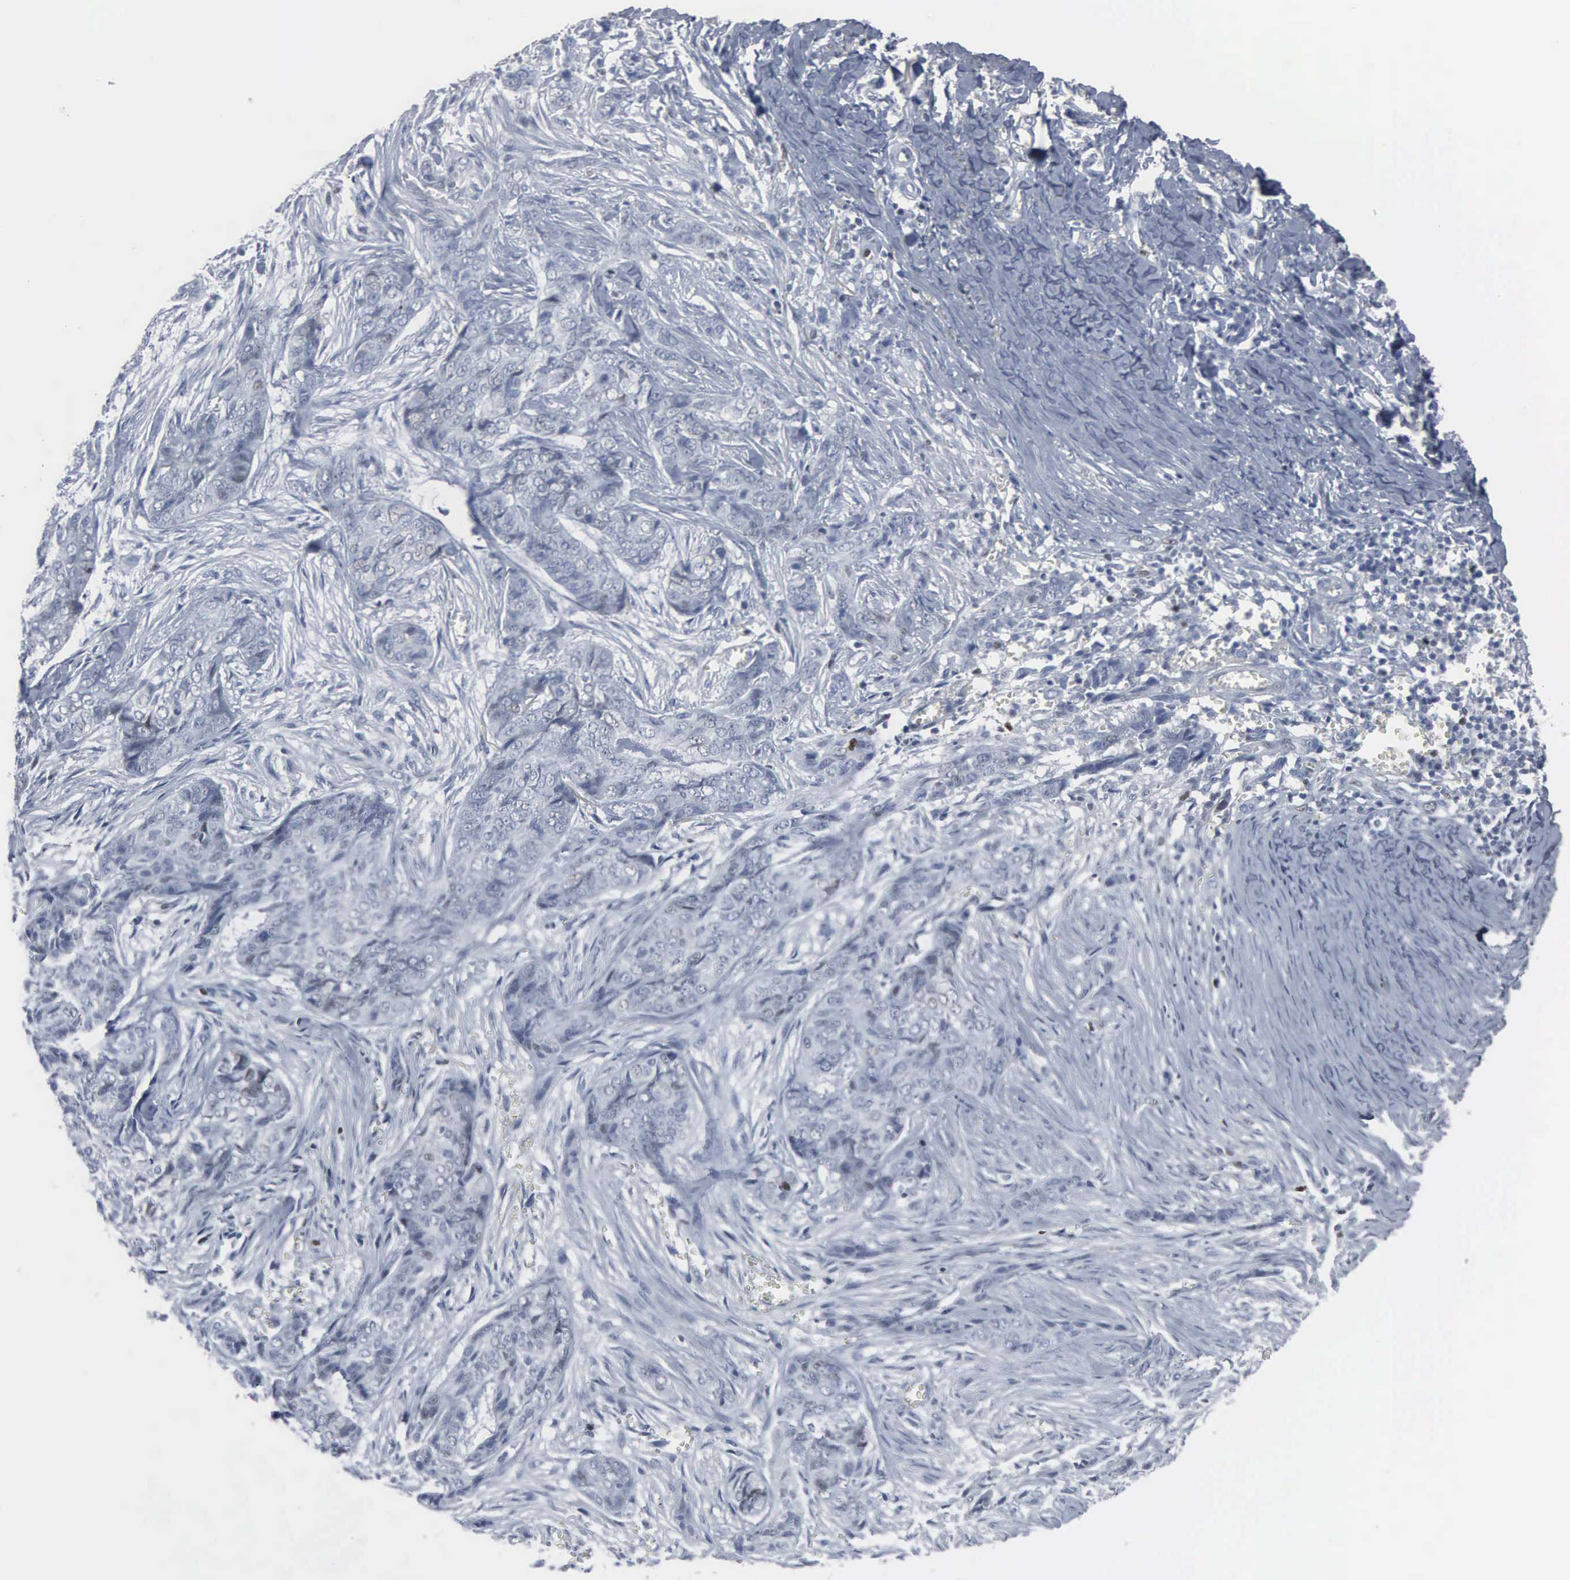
{"staining": {"intensity": "negative", "quantity": "none", "location": "none"}, "tissue": "skin cancer", "cell_type": "Tumor cells", "image_type": "cancer", "snomed": [{"axis": "morphology", "description": "Normal tissue, NOS"}, {"axis": "morphology", "description": "Basal cell carcinoma"}, {"axis": "topography", "description": "Skin"}], "caption": "This is an immunohistochemistry (IHC) image of human skin basal cell carcinoma. There is no positivity in tumor cells.", "gene": "CCND3", "patient": {"sex": "female", "age": 65}}